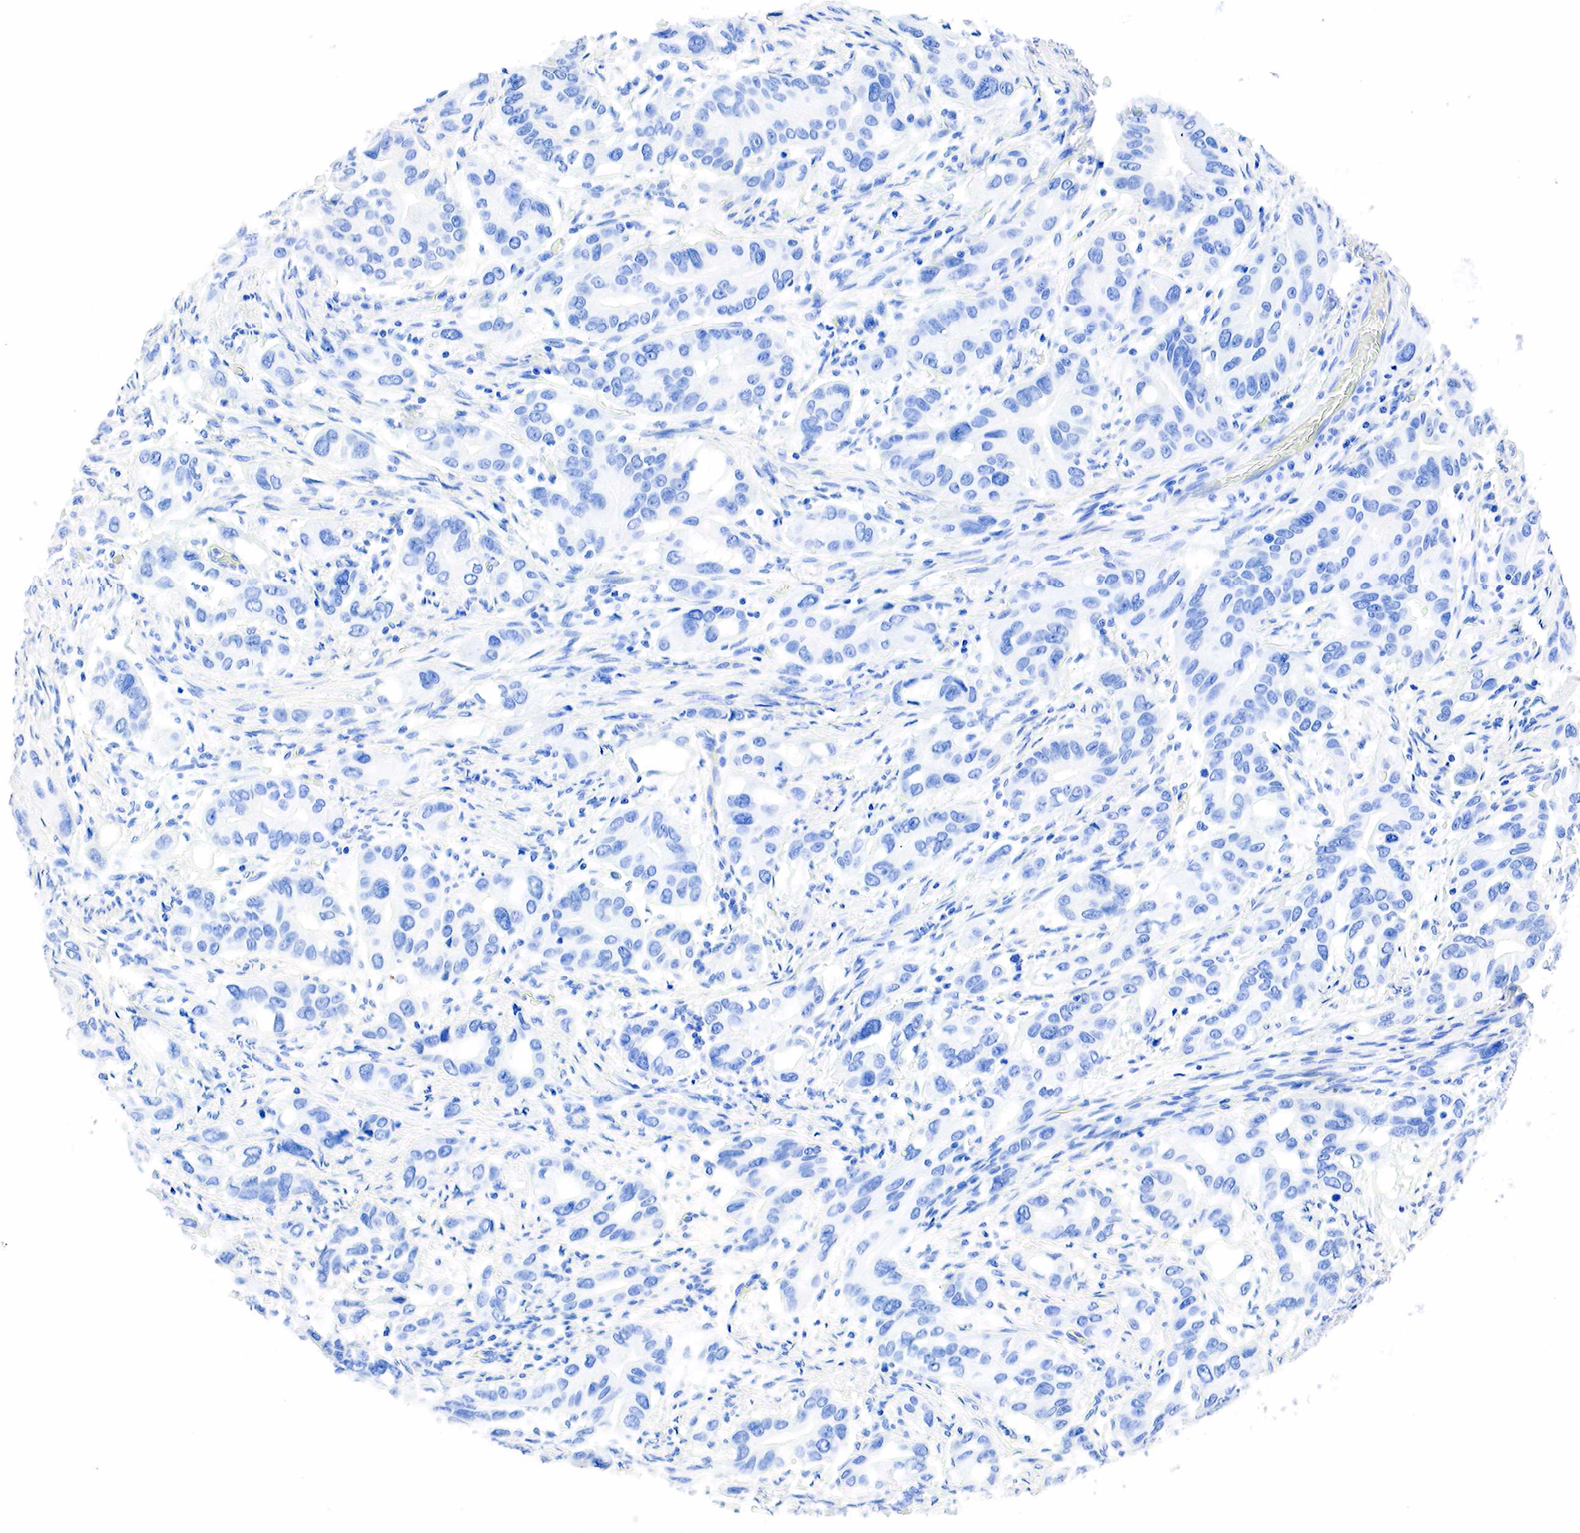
{"staining": {"intensity": "negative", "quantity": "none", "location": "none"}, "tissue": "stomach cancer", "cell_type": "Tumor cells", "image_type": "cancer", "snomed": [{"axis": "morphology", "description": "Adenocarcinoma, NOS"}, {"axis": "topography", "description": "Stomach, upper"}], "caption": "High power microscopy histopathology image of an immunohistochemistry (IHC) micrograph of stomach cancer, revealing no significant positivity in tumor cells.", "gene": "PTH", "patient": {"sex": "male", "age": 47}}